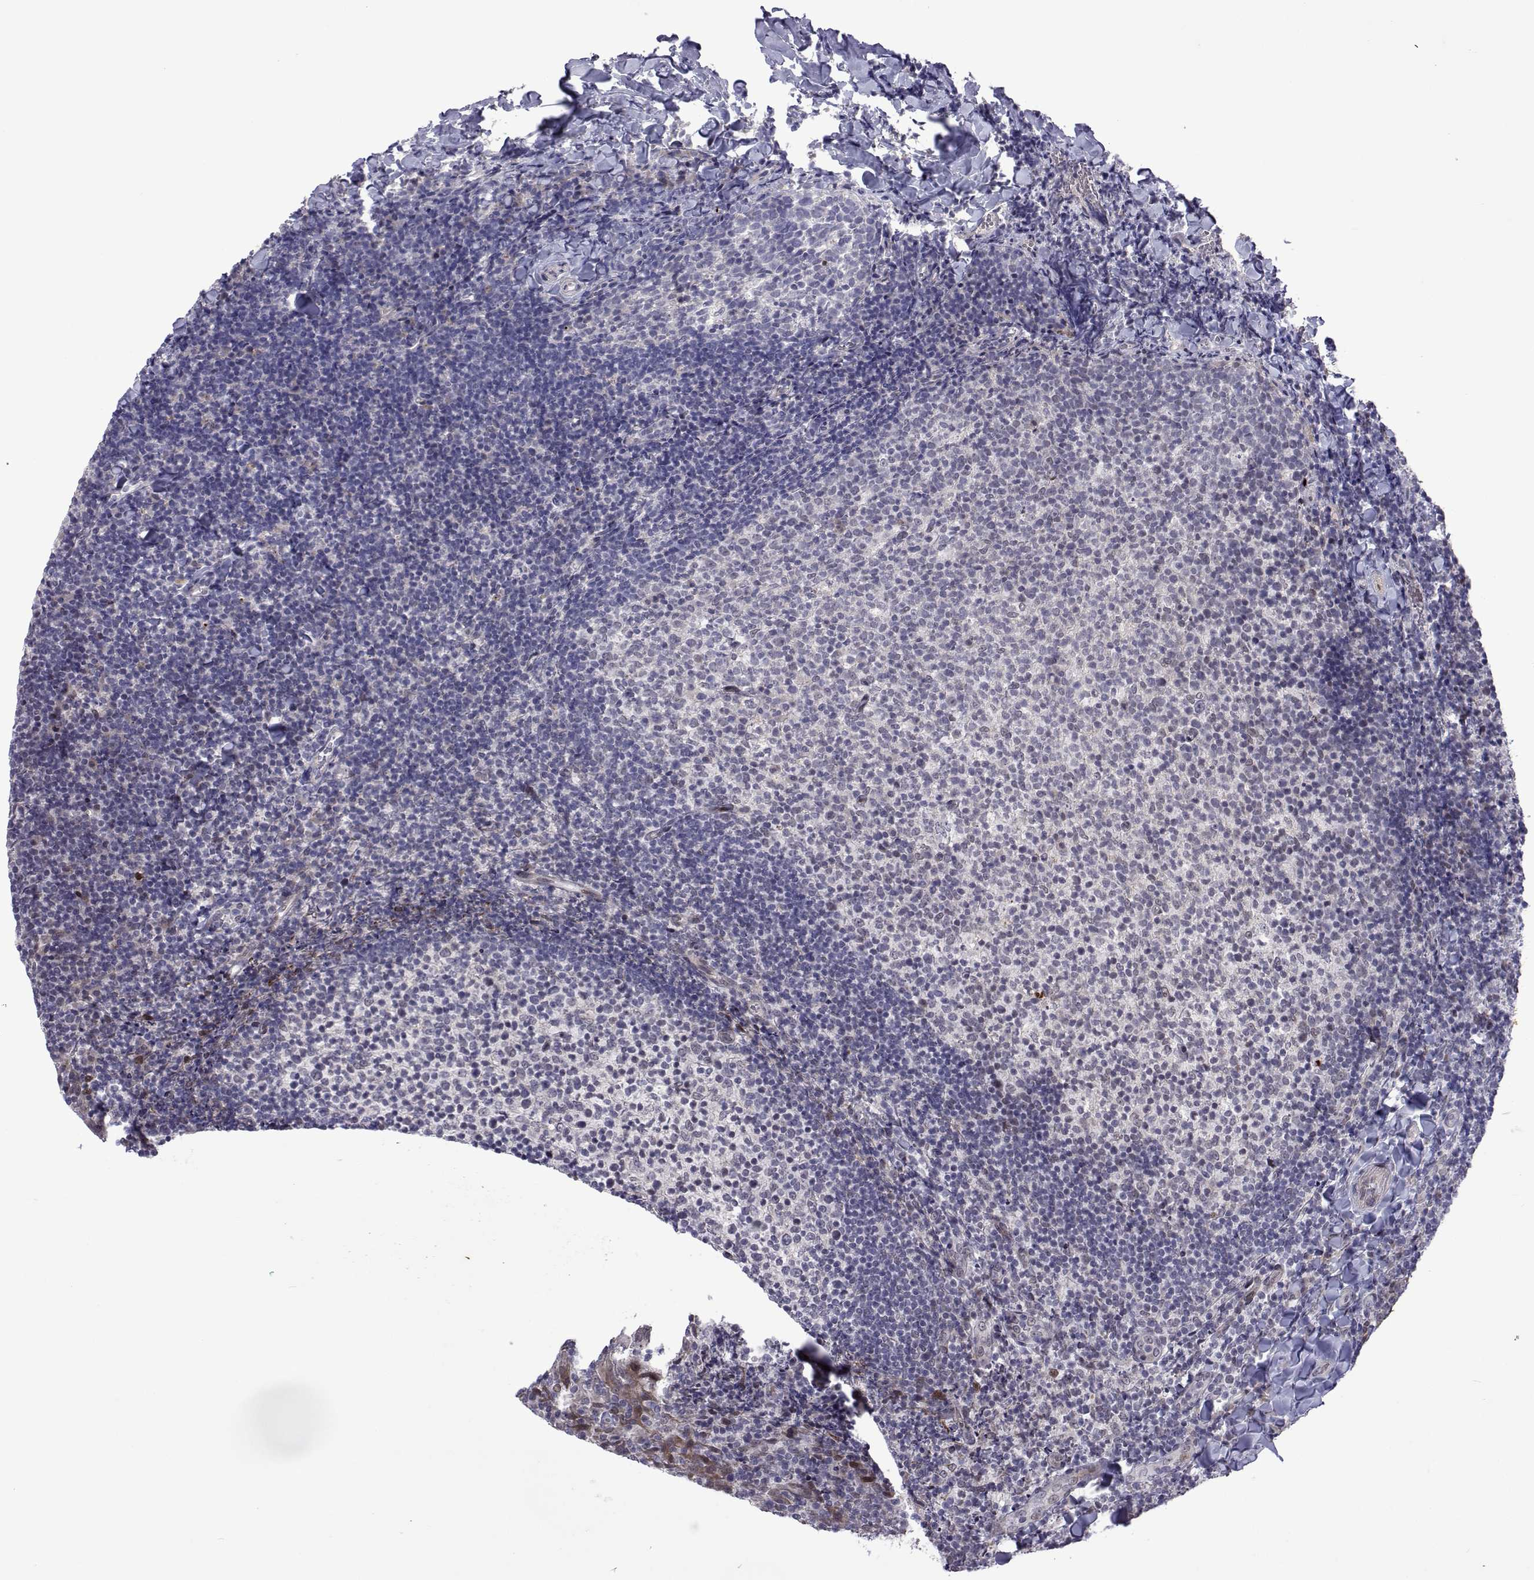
{"staining": {"intensity": "negative", "quantity": "none", "location": "none"}, "tissue": "tonsil", "cell_type": "Germinal center cells", "image_type": "normal", "snomed": [{"axis": "morphology", "description": "Normal tissue, NOS"}, {"axis": "topography", "description": "Tonsil"}], "caption": "Germinal center cells show no significant protein expression in normal tonsil. Brightfield microscopy of immunohistochemistry stained with DAB (brown) and hematoxylin (blue), captured at high magnification.", "gene": "EFCAB3", "patient": {"sex": "female", "age": 10}}